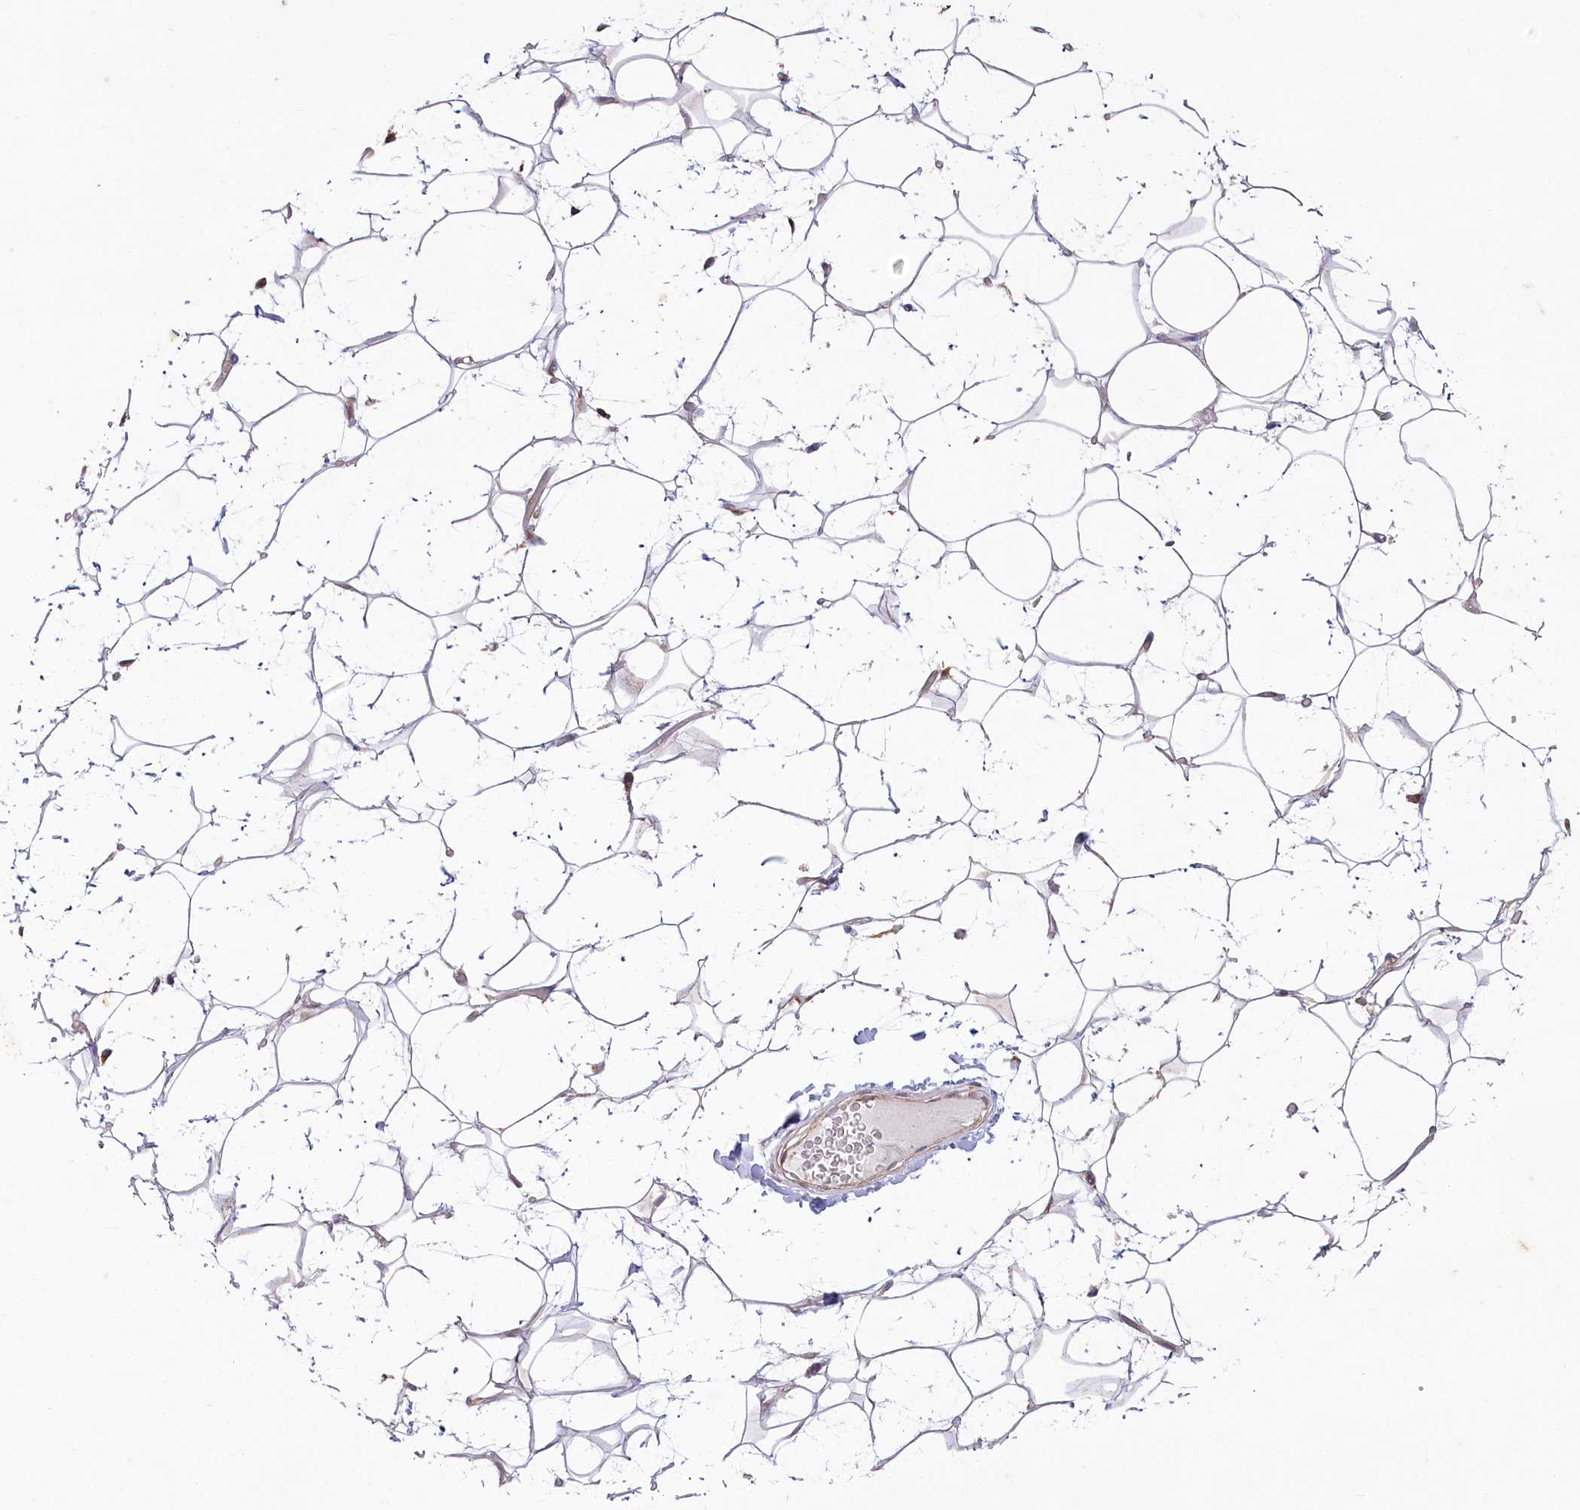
{"staining": {"intensity": "weak", "quantity": ">75%", "location": "cytoplasmic/membranous"}, "tissue": "adipose tissue", "cell_type": "Adipocytes", "image_type": "normal", "snomed": [{"axis": "morphology", "description": "Normal tissue, NOS"}, {"axis": "topography", "description": "Breast"}], "caption": "Human adipose tissue stained with a brown dye reveals weak cytoplasmic/membranous positive expression in about >75% of adipocytes.", "gene": "MTG1", "patient": {"sex": "female", "age": 26}}